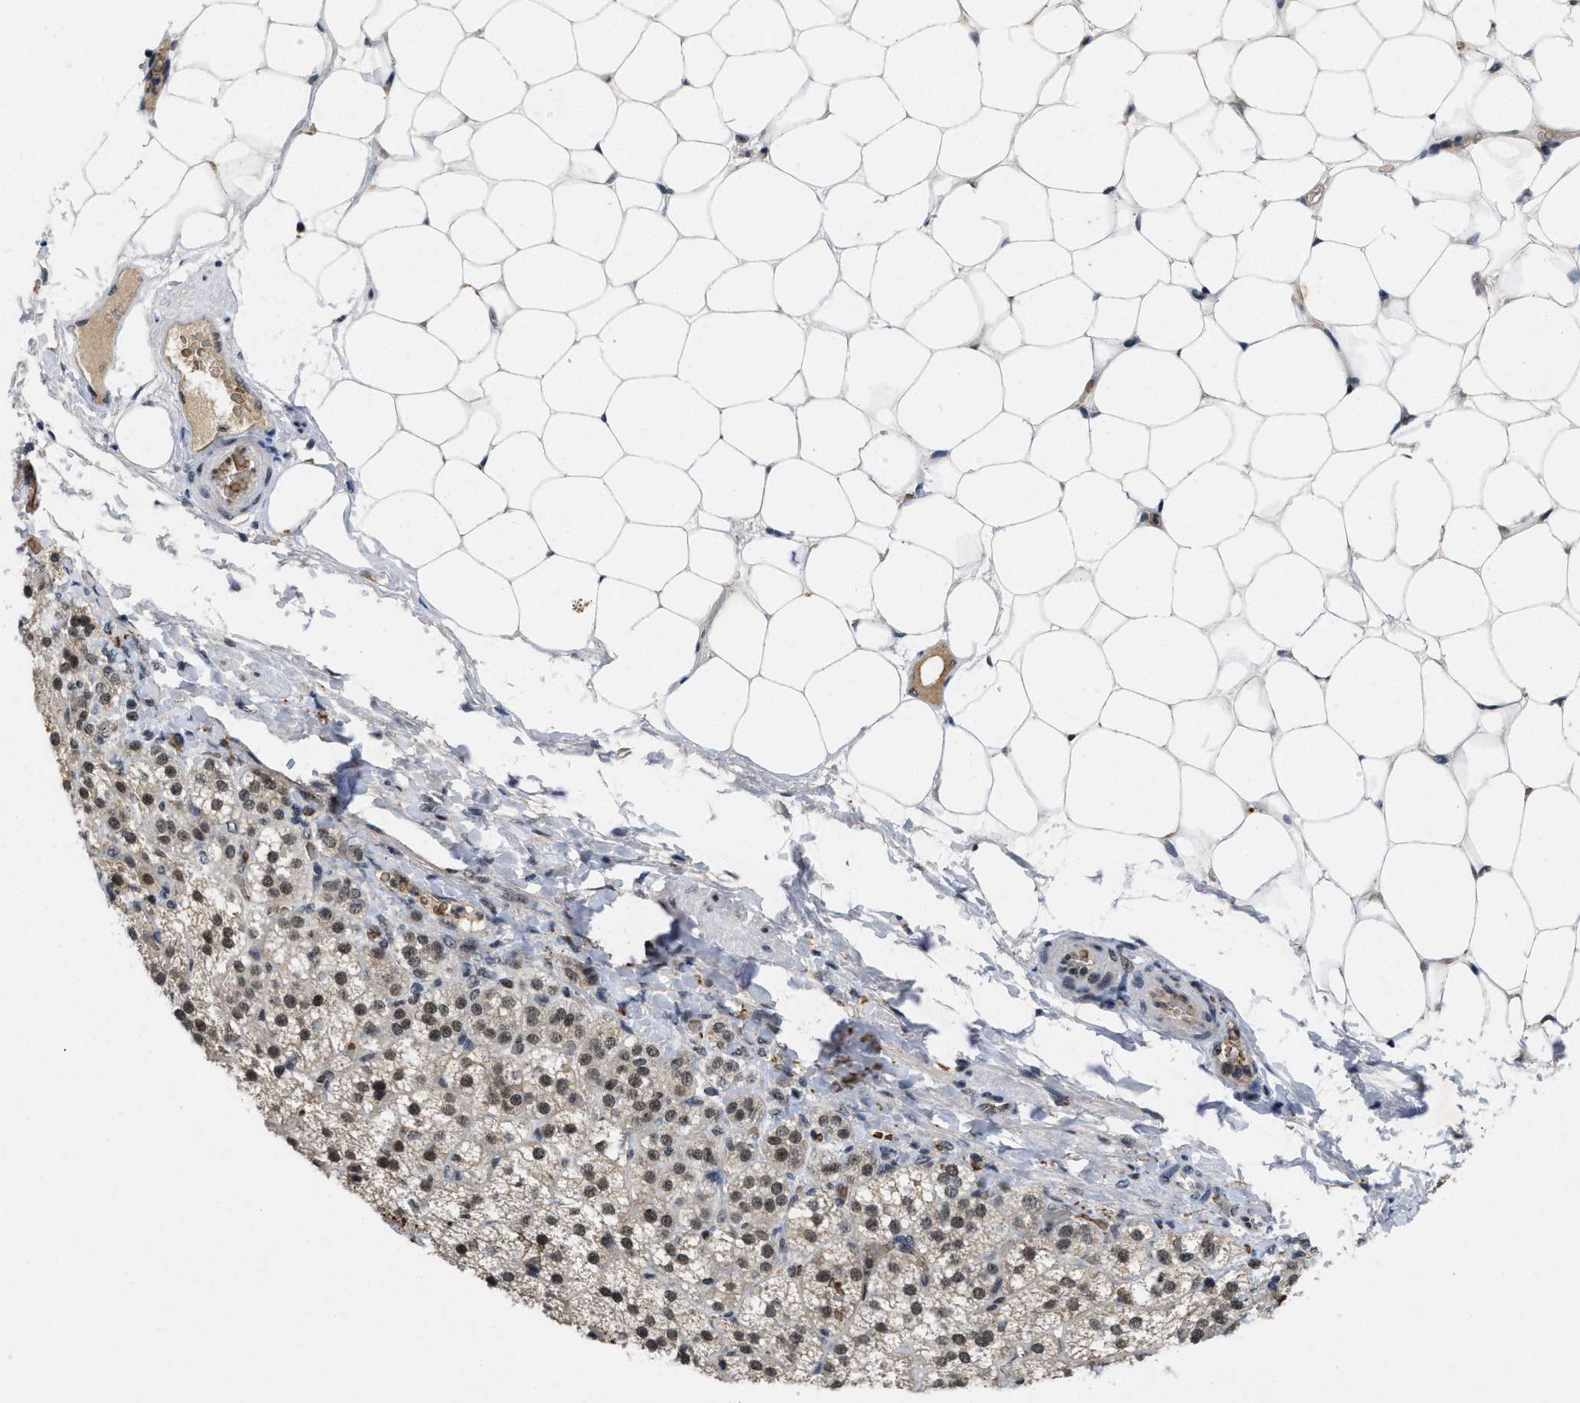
{"staining": {"intensity": "strong", "quantity": "25%-75%", "location": "cytoplasmic/membranous,nuclear"}, "tissue": "adrenal gland", "cell_type": "Glandular cells", "image_type": "normal", "snomed": [{"axis": "morphology", "description": "Normal tissue, NOS"}, {"axis": "topography", "description": "Adrenal gland"}], "caption": "Protein staining of benign adrenal gland reveals strong cytoplasmic/membranous,nuclear expression in approximately 25%-75% of glandular cells.", "gene": "ZNF346", "patient": {"sex": "female", "age": 44}}